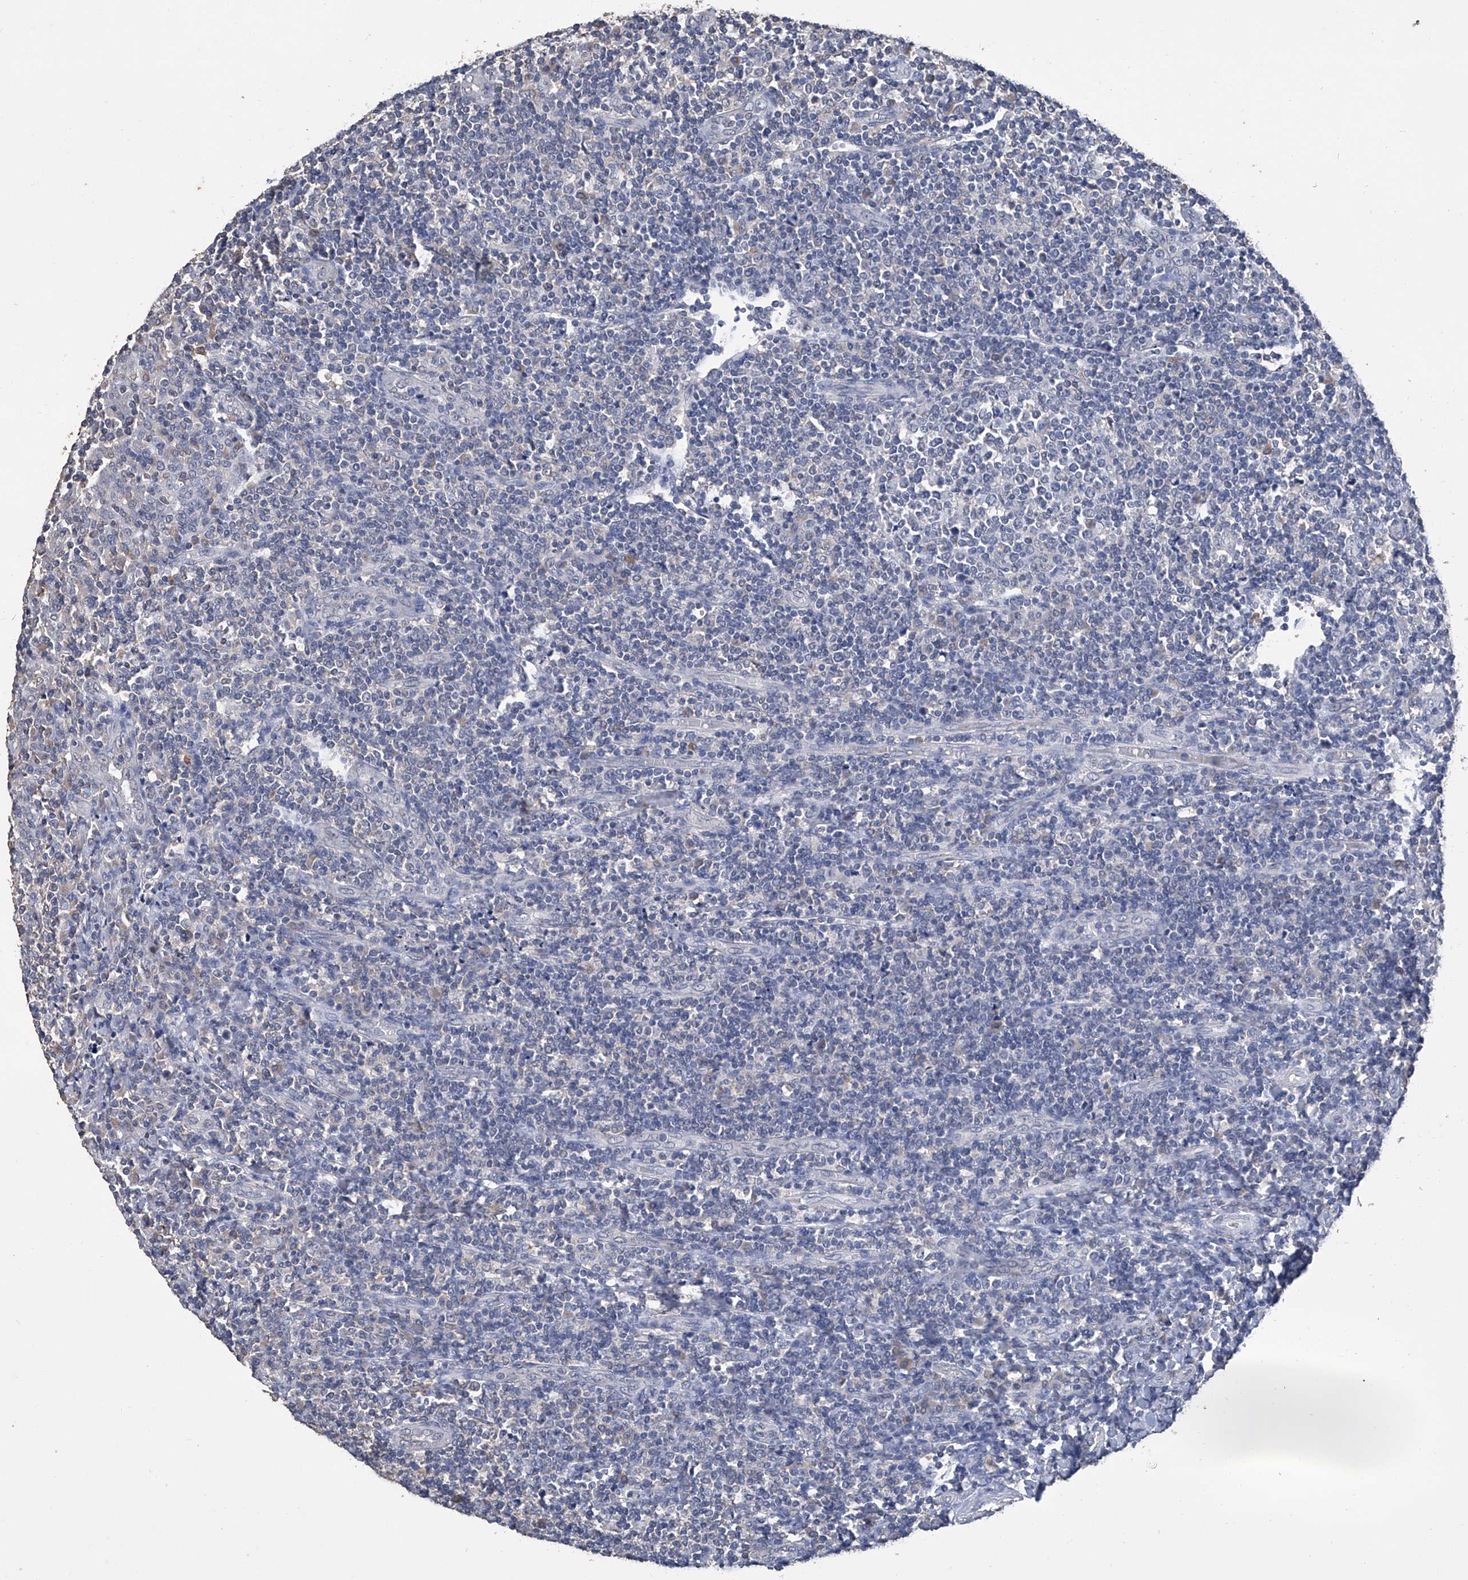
{"staining": {"intensity": "negative", "quantity": "none", "location": "none"}, "tissue": "tonsil", "cell_type": "Germinal center cells", "image_type": "normal", "snomed": [{"axis": "morphology", "description": "Normal tissue, NOS"}, {"axis": "topography", "description": "Tonsil"}], "caption": "DAB (3,3'-diaminobenzidine) immunohistochemical staining of unremarkable human tonsil exhibits no significant expression in germinal center cells.", "gene": "GPT", "patient": {"sex": "female", "age": 19}}